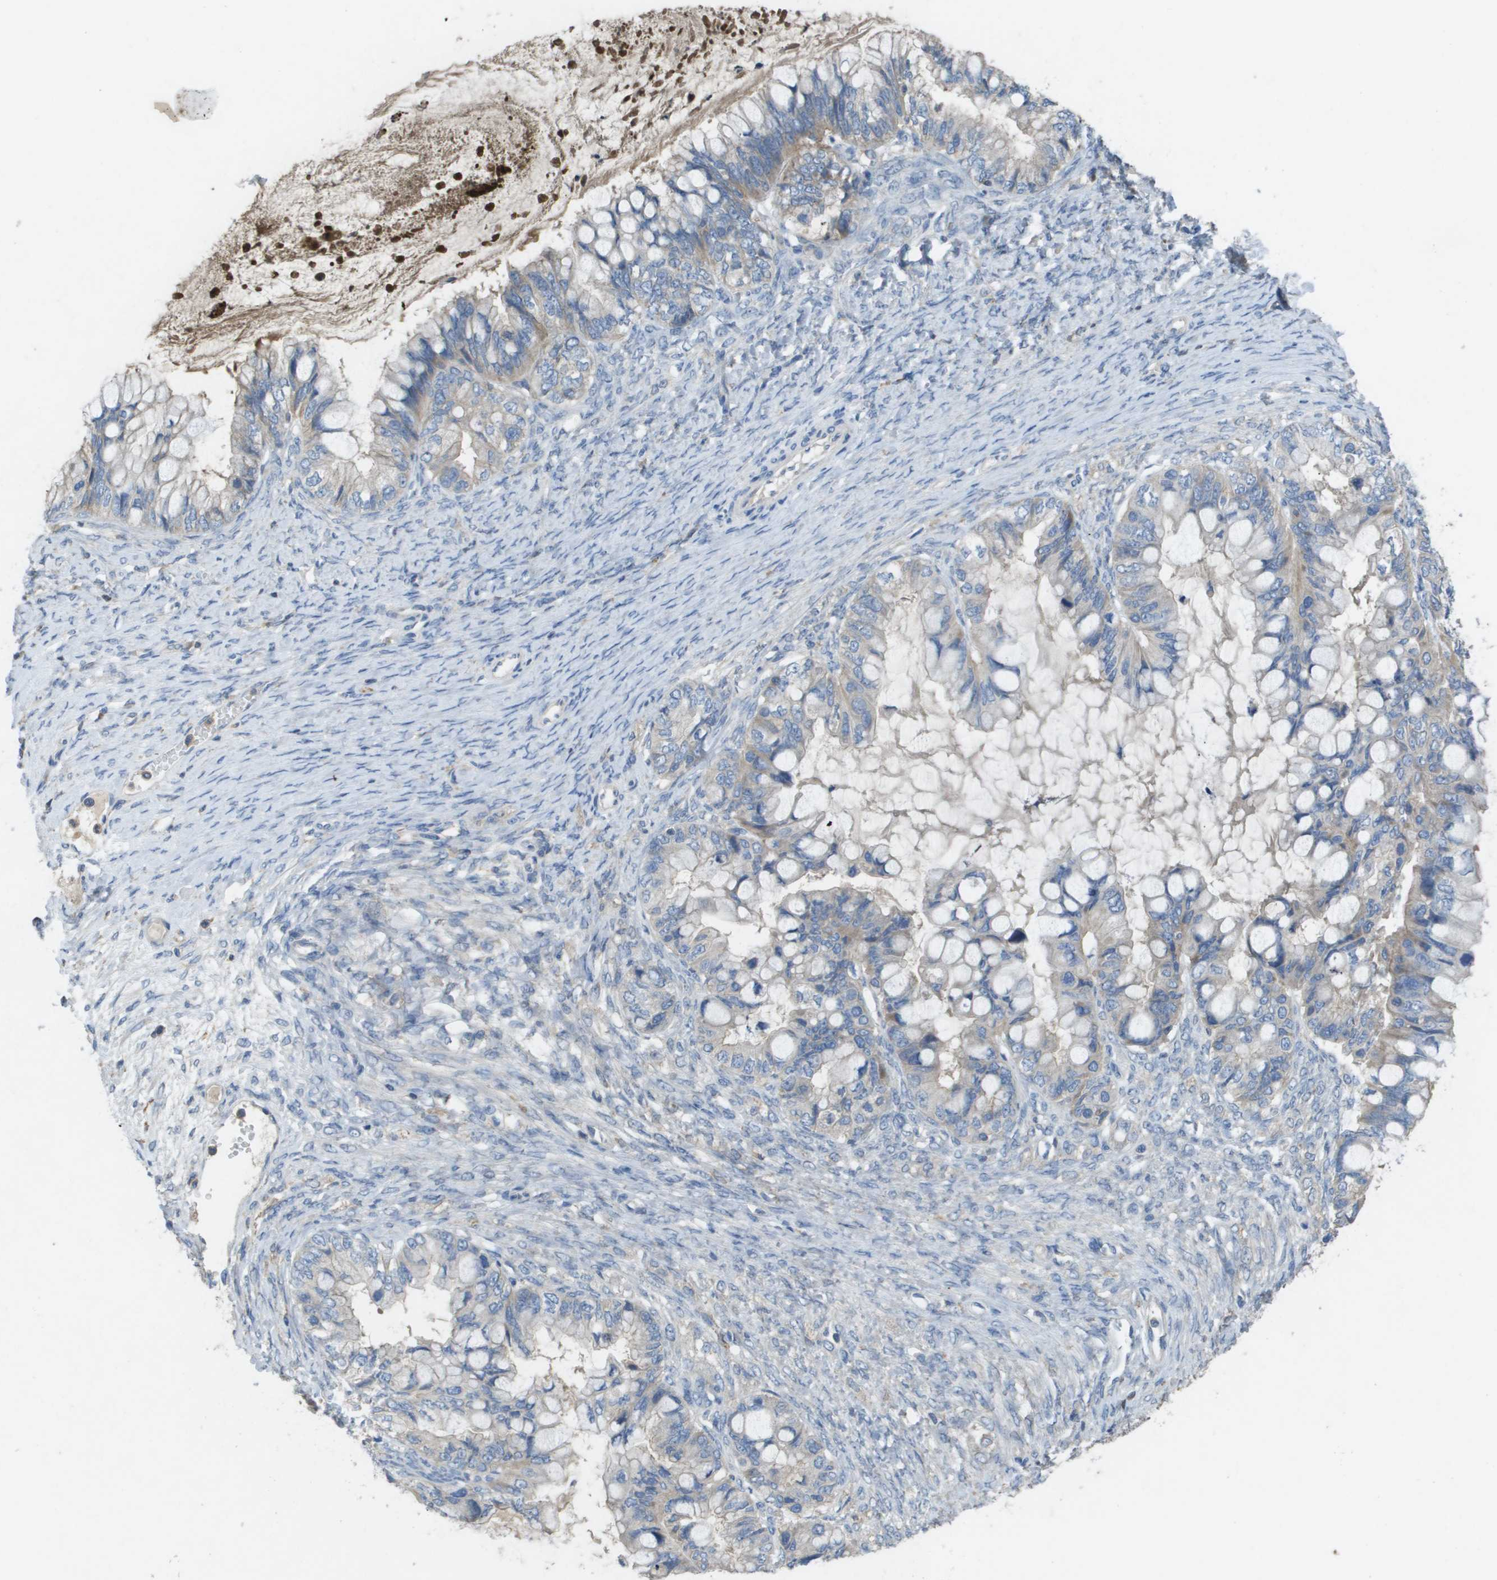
{"staining": {"intensity": "weak", "quantity": "<25%", "location": "cytoplasmic/membranous"}, "tissue": "ovarian cancer", "cell_type": "Tumor cells", "image_type": "cancer", "snomed": [{"axis": "morphology", "description": "Cystadenocarcinoma, mucinous, NOS"}, {"axis": "topography", "description": "Ovary"}], "caption": "IHC of human ovarian cancer reveals no expression in tumor cells. The staining was performed using DAB to visualize the protein expression in brown, while the nuclei were stained in blue with hematoxylin (Magnification: 20x).", "gene": "CLCA4", "patient": {"sex": "female", "age": 80}}